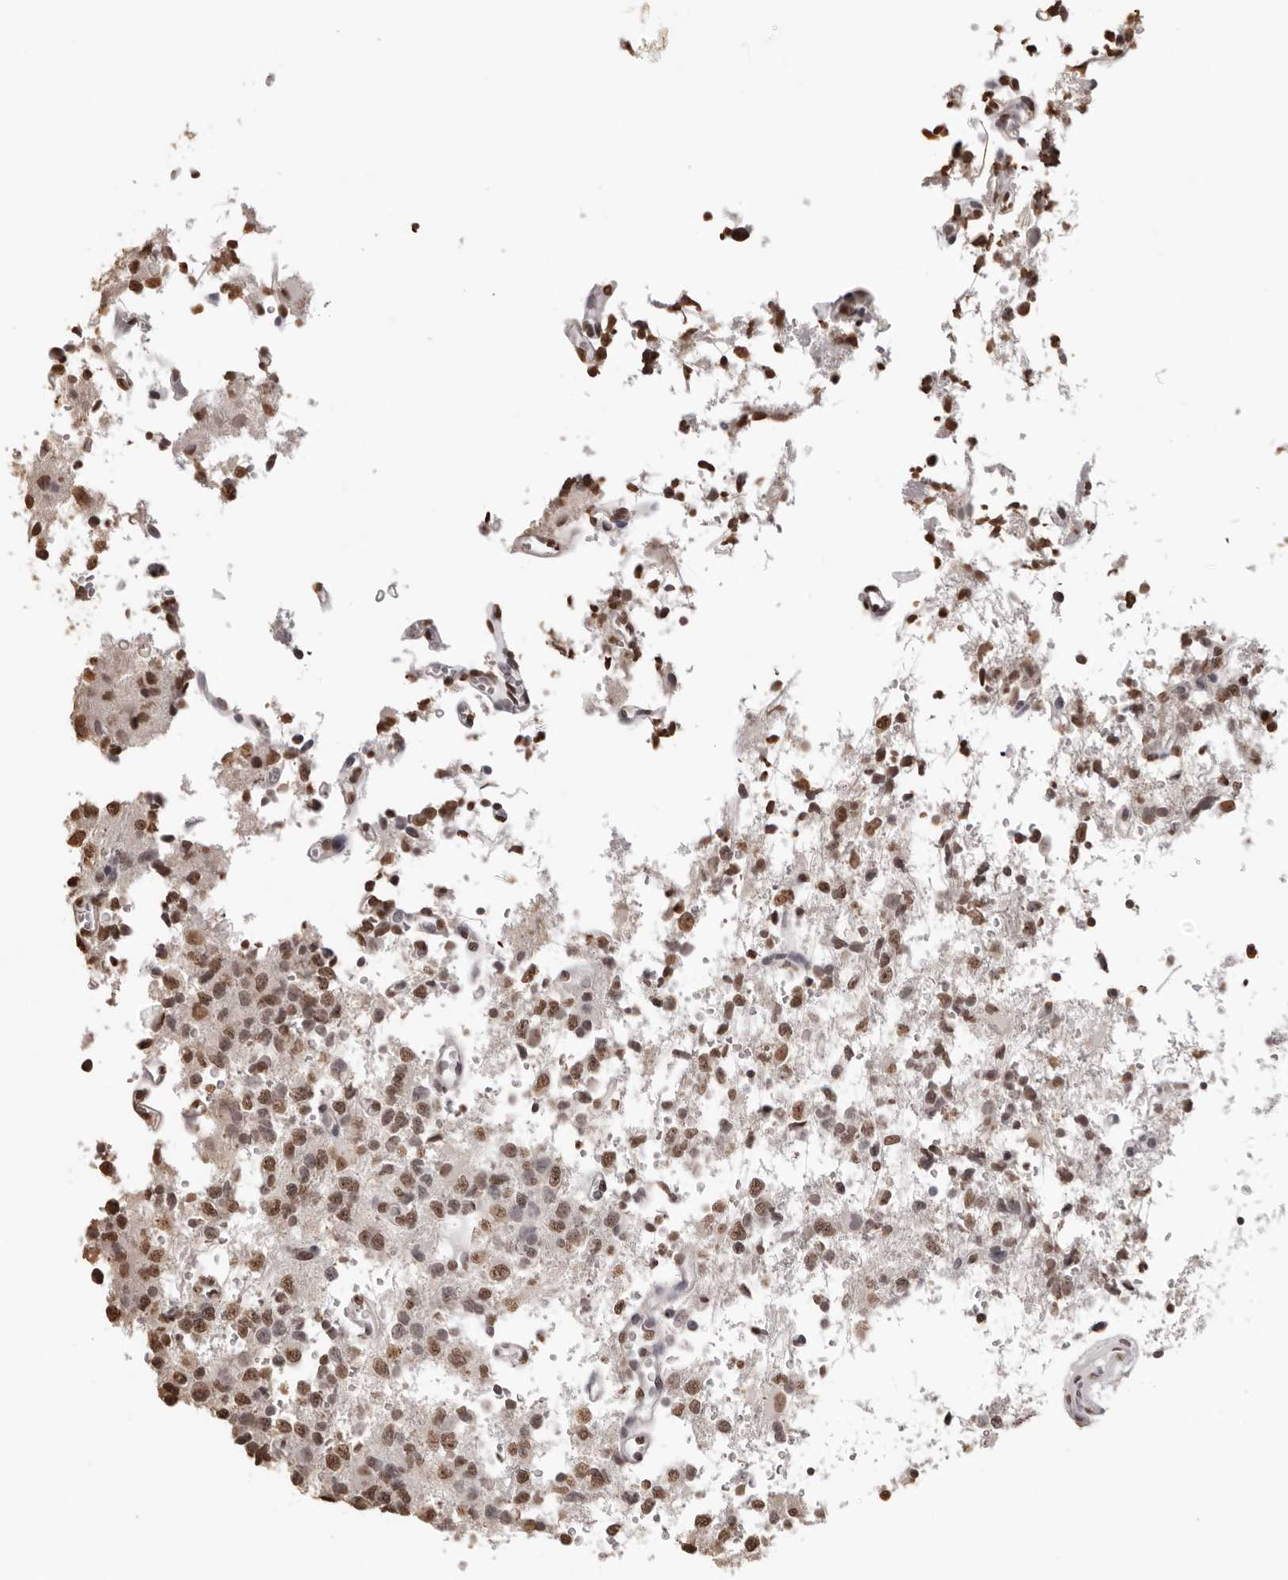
{"staining": {"intensity": "moderate", "quantity": ">75%", "location": "nuclear"}, "tissue": "glioma", "cell_type": "Tumor cells", "image_type": "cancer", "snomed": [{"axis": "morphology", "description": "Glioma, malignant, High grade"}, {"axis": "topography", "description": "Brain"}], "caption": "A micrograph of malignant glioma (high-grade) stained for a protein exhibits moderate nuclear brown staining in tumor cells.", "gene": "OLIG3", "patient": {"sex": "female", "age": 62}}